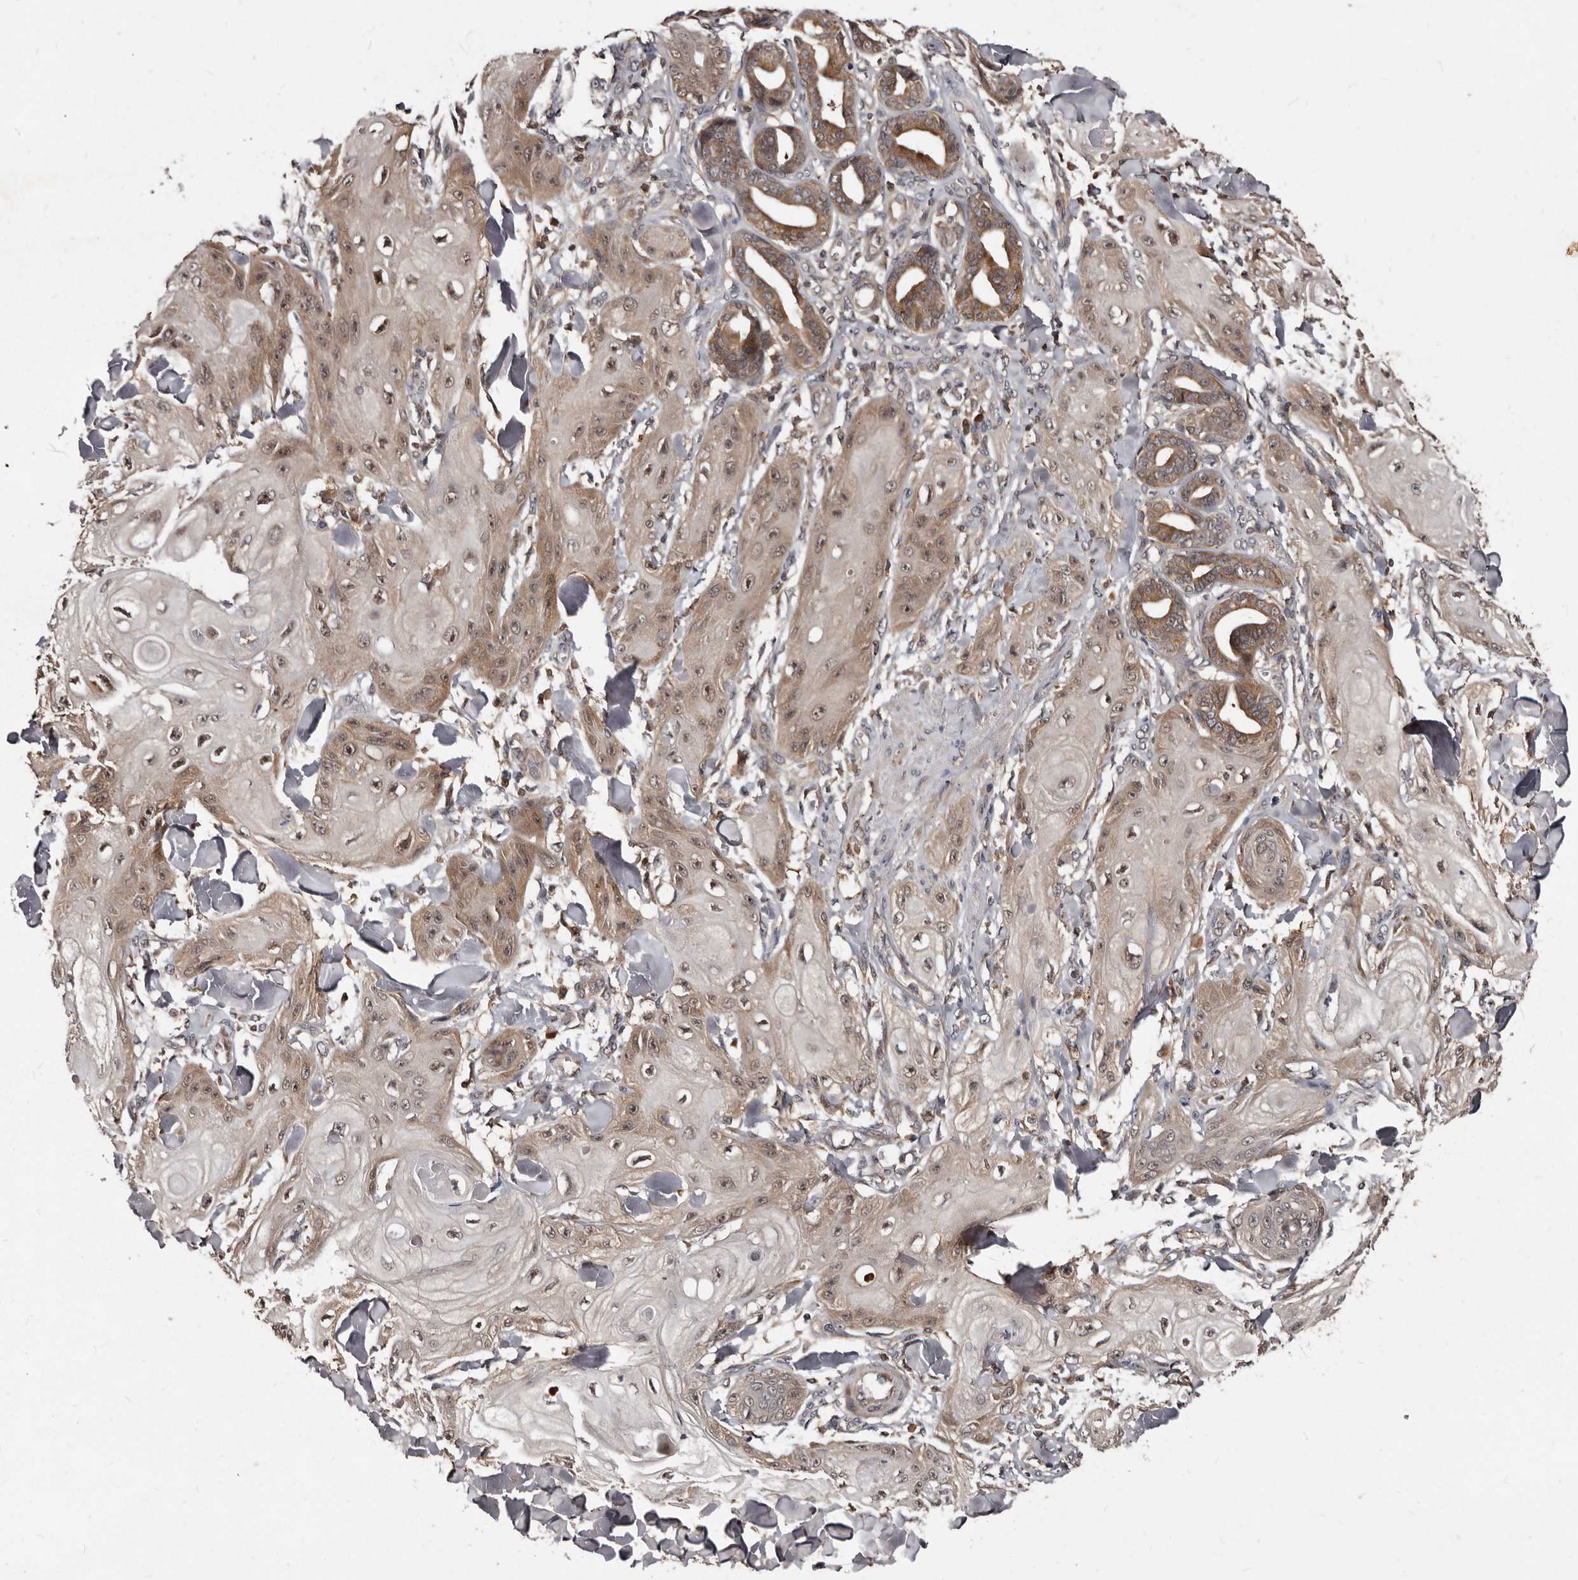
{"staining": {"intensity": "moderate", "quantity": "25%-75%", "location": "cytoplasmic/membranous,nuclear"}, "tissue": "skin cancer", "cell_type": "Tumor cells", "image_type": "cancer", "snomed": [{"axis": "morphology", "description": "Squamous cell carcinoma, NOS"}, {"axis": "topography", "description": "Skin"}], "caption": "Immunohistochemical staining of squamous cell carcinoma (skin) displays medium levels of moderate cytoplasmic/membranous and nuclear positivity in approximately 25%-75% of tumor cells.", "gene": "PMVK", "patient": {"sex": "male", "age": 74}}